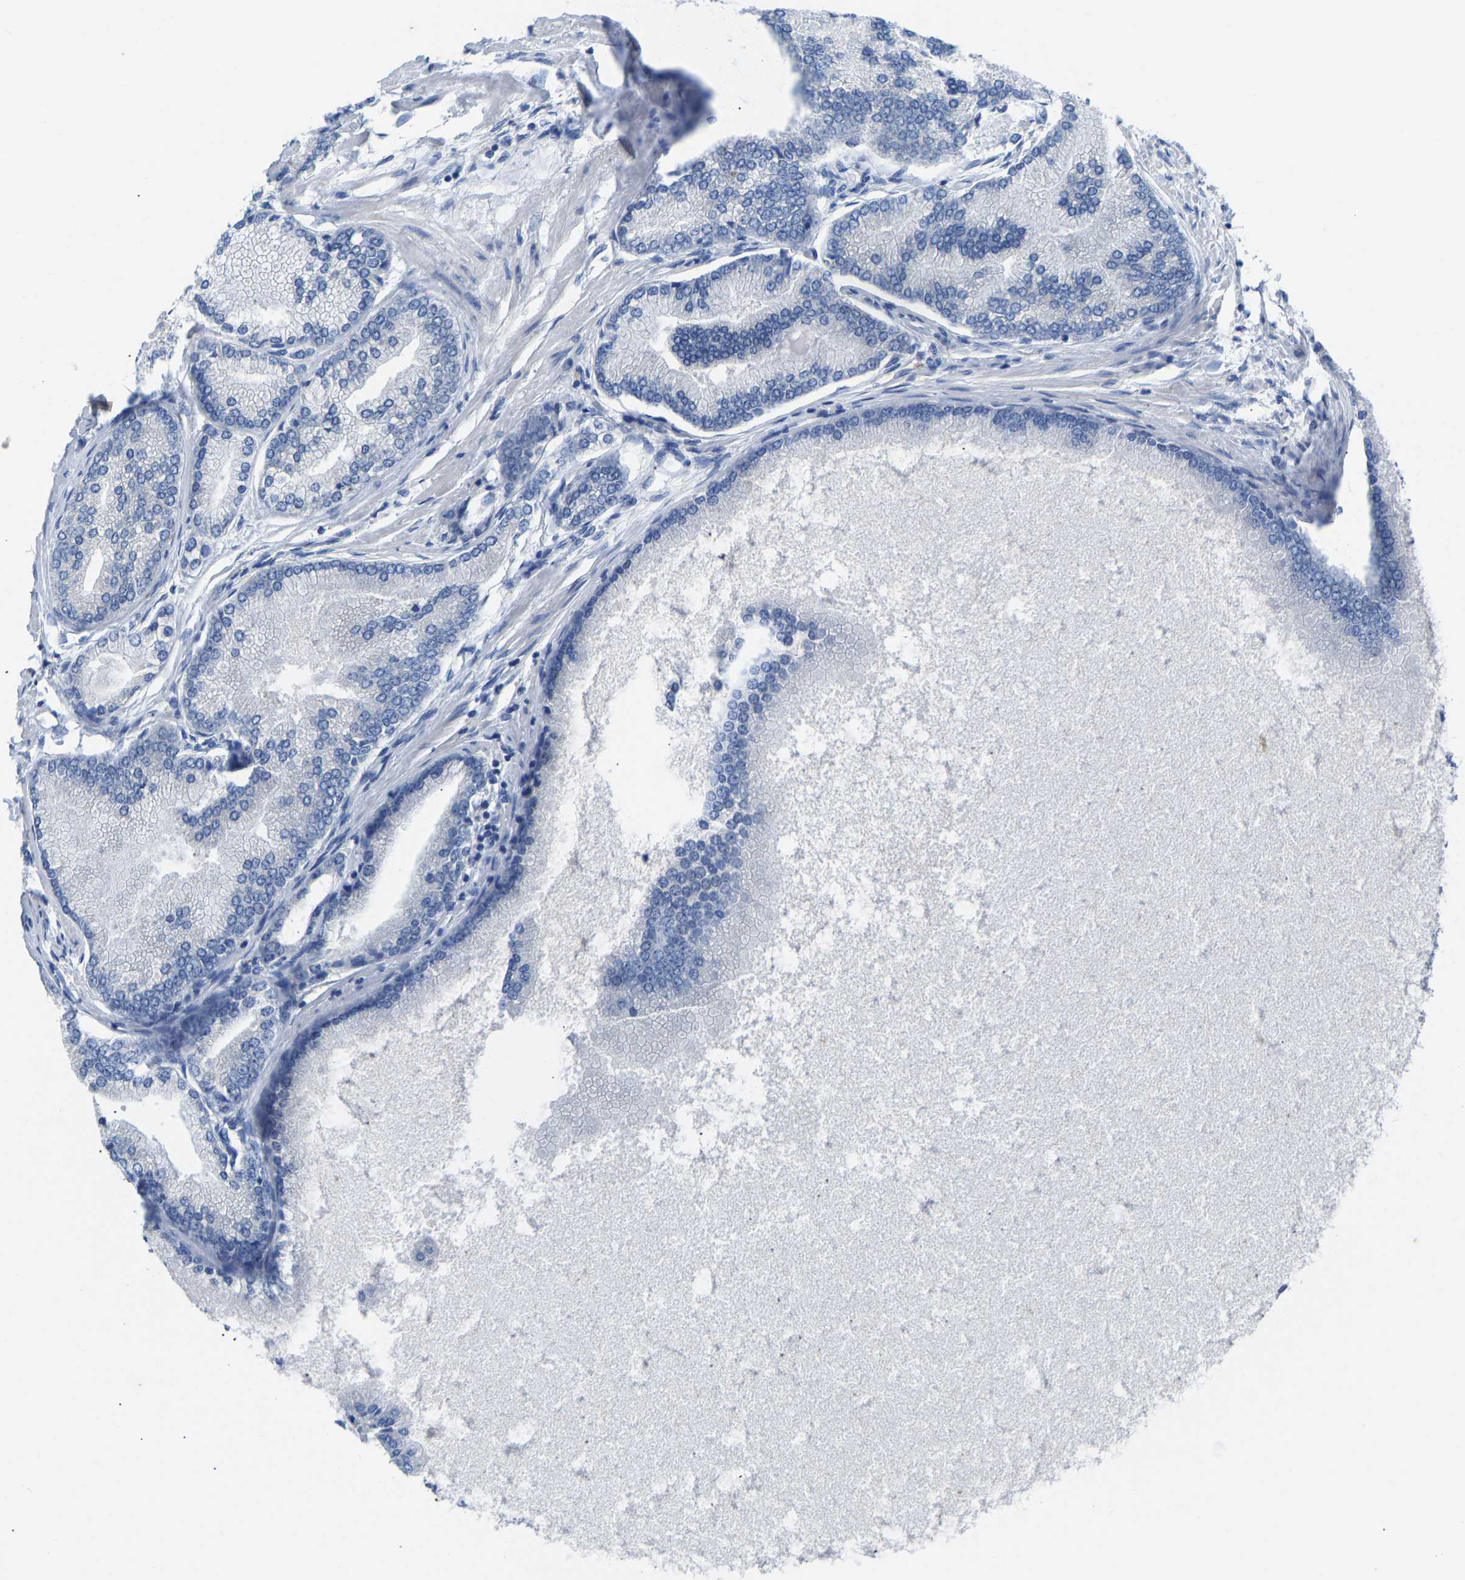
{"staining": {"intensity": "negative", "quantity": "none", "location": "none"}, "tissue": "prostate cancer", "cell_type": "Tumor cells", "image_type": "cancer", "snomed": [{"axis": "morphology", "description": "Adenocarcinoma, High grade"}, {"axis": "topography", "description": "Prostate"}], "caption": "Human prostate cancer stained for a protein using IHC shows no positivity in tumor cells.", "gene": "OLIG2", "patient": {"sex": "male", "age": 61}}